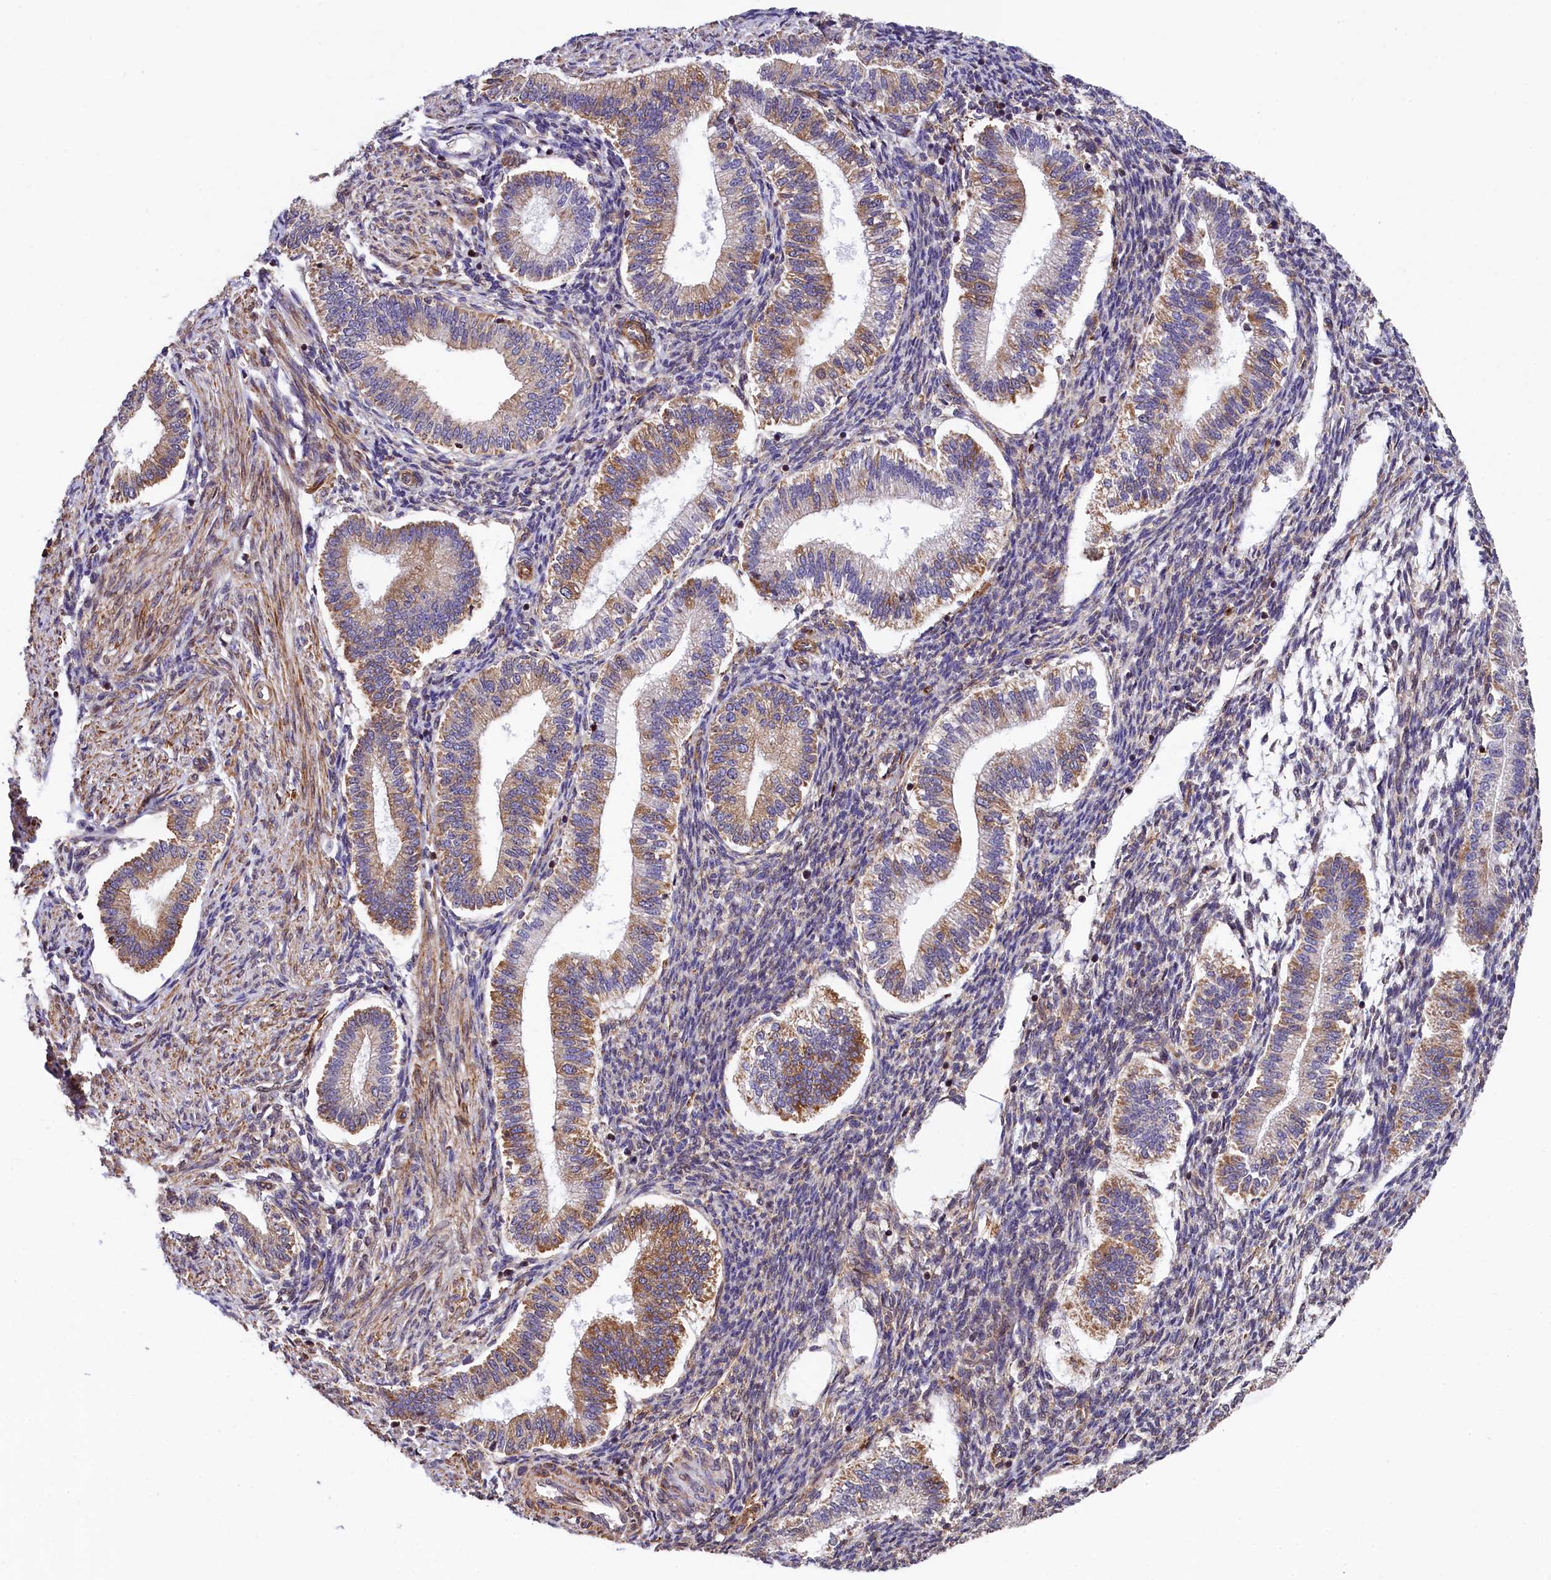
{"staining": {"intensity": "negative", "quantity": "none", "location": "none"}, "tissue": "endometrium", "cell_type": "Cells in endometrial stroma", "image_type": "normal", "snomed": [{"axis": "morphology", "description": "Normal tissue, NOS"}, {"axis": "topography", "description": "Endometrium"}], "caption": "Immunohistochemical staining of unremarkable human endometrium displays no significant expression in cells in endometrial stroma.", "gene": "ZNF2", "patient": {"sex": "female", "age": 24}}